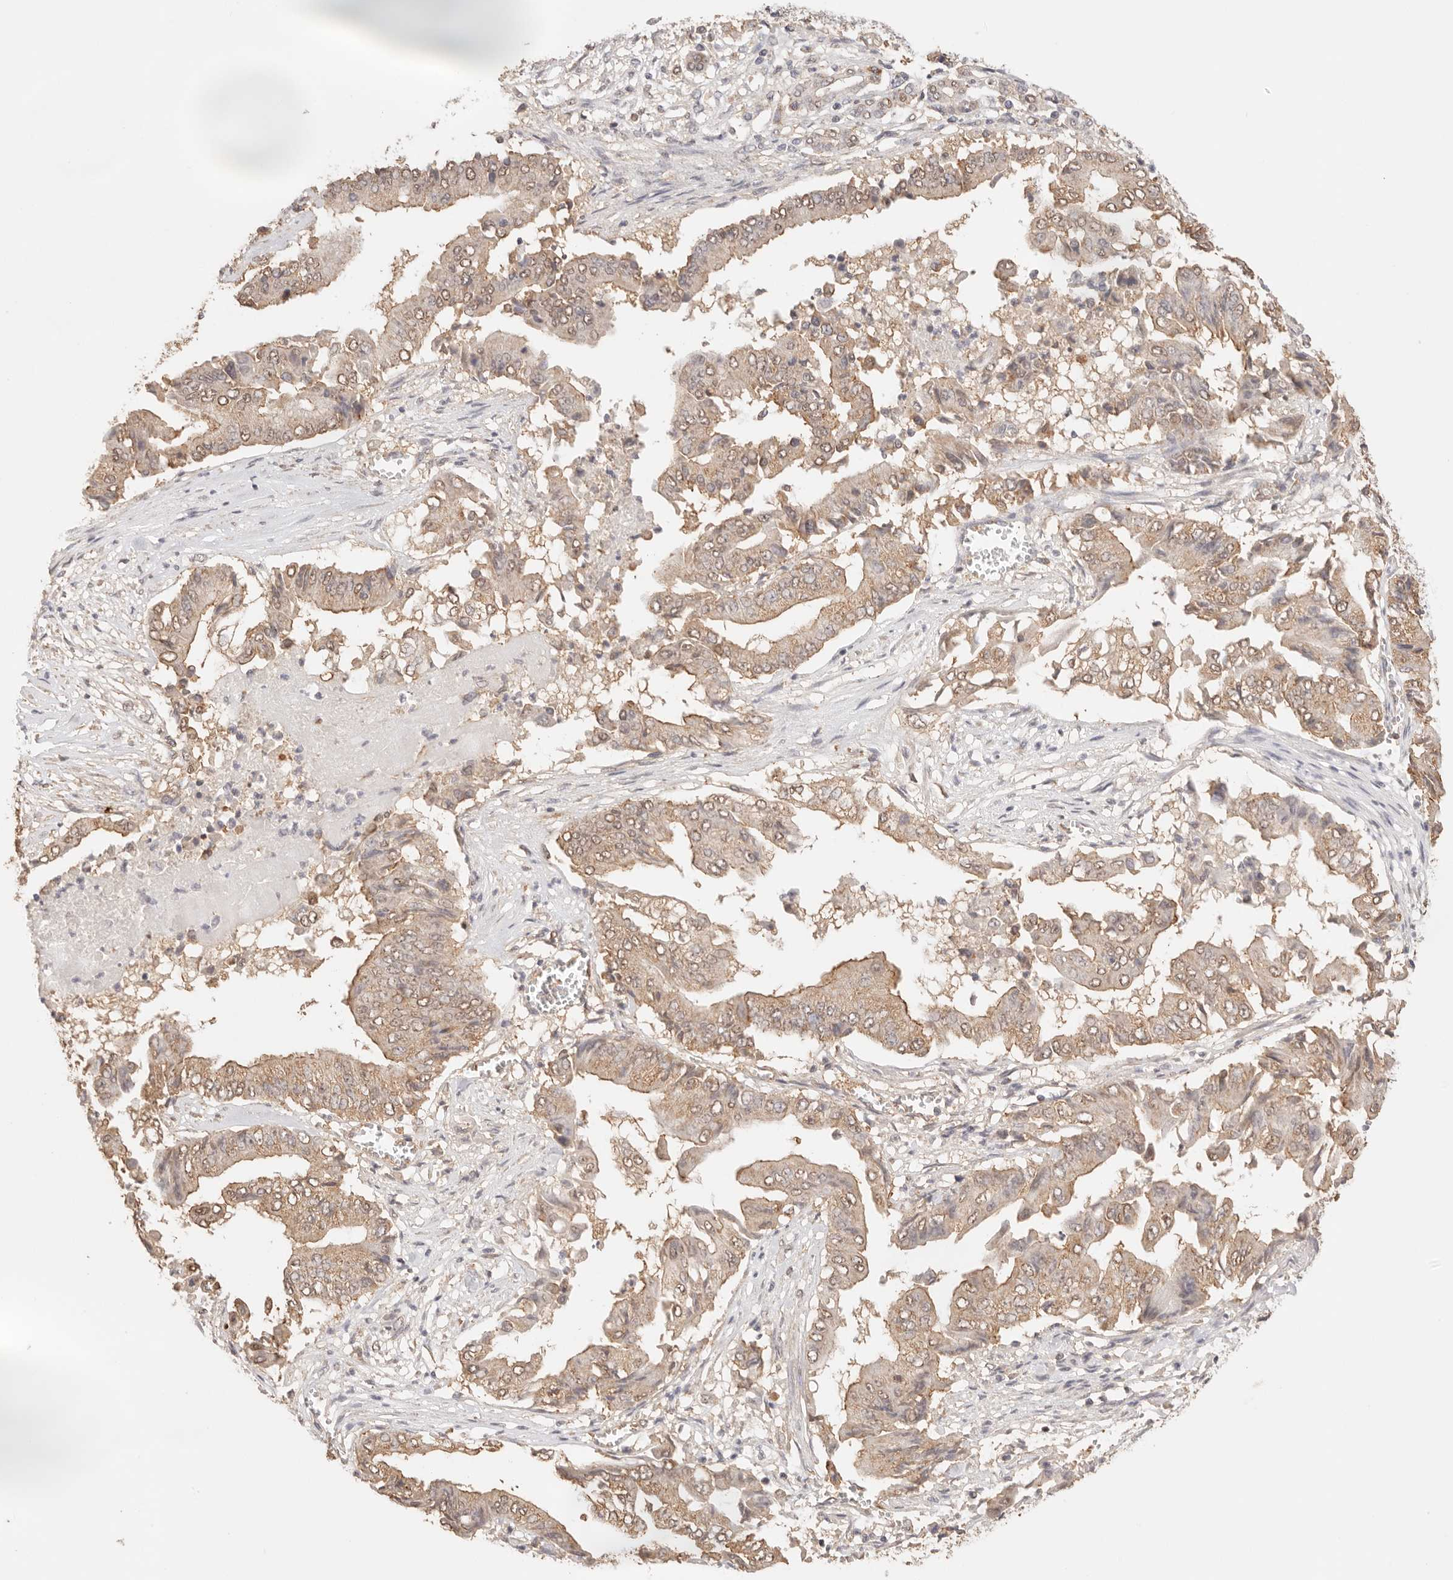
{"staining": {"intensity": "weak", "quantity": ">75%", "location": "nuclear"}, "tissue": "pancreatic cancer", "cell_type": "Tumor cells", "image_type": "cancer", "snomed": [{"axis": "morphology", "description": "Adenocarcinoma, NOS"}, {"axis": "topography", "description": "Pancreas"}], "caption": "Human pancreatic adenocarcinoma stained with a brown dye reveals weak nuclear positive positivity in approximately >75% of tumor cells.", "gene": "IL1R2", "patient": {"sex": "female", "age": 77}}